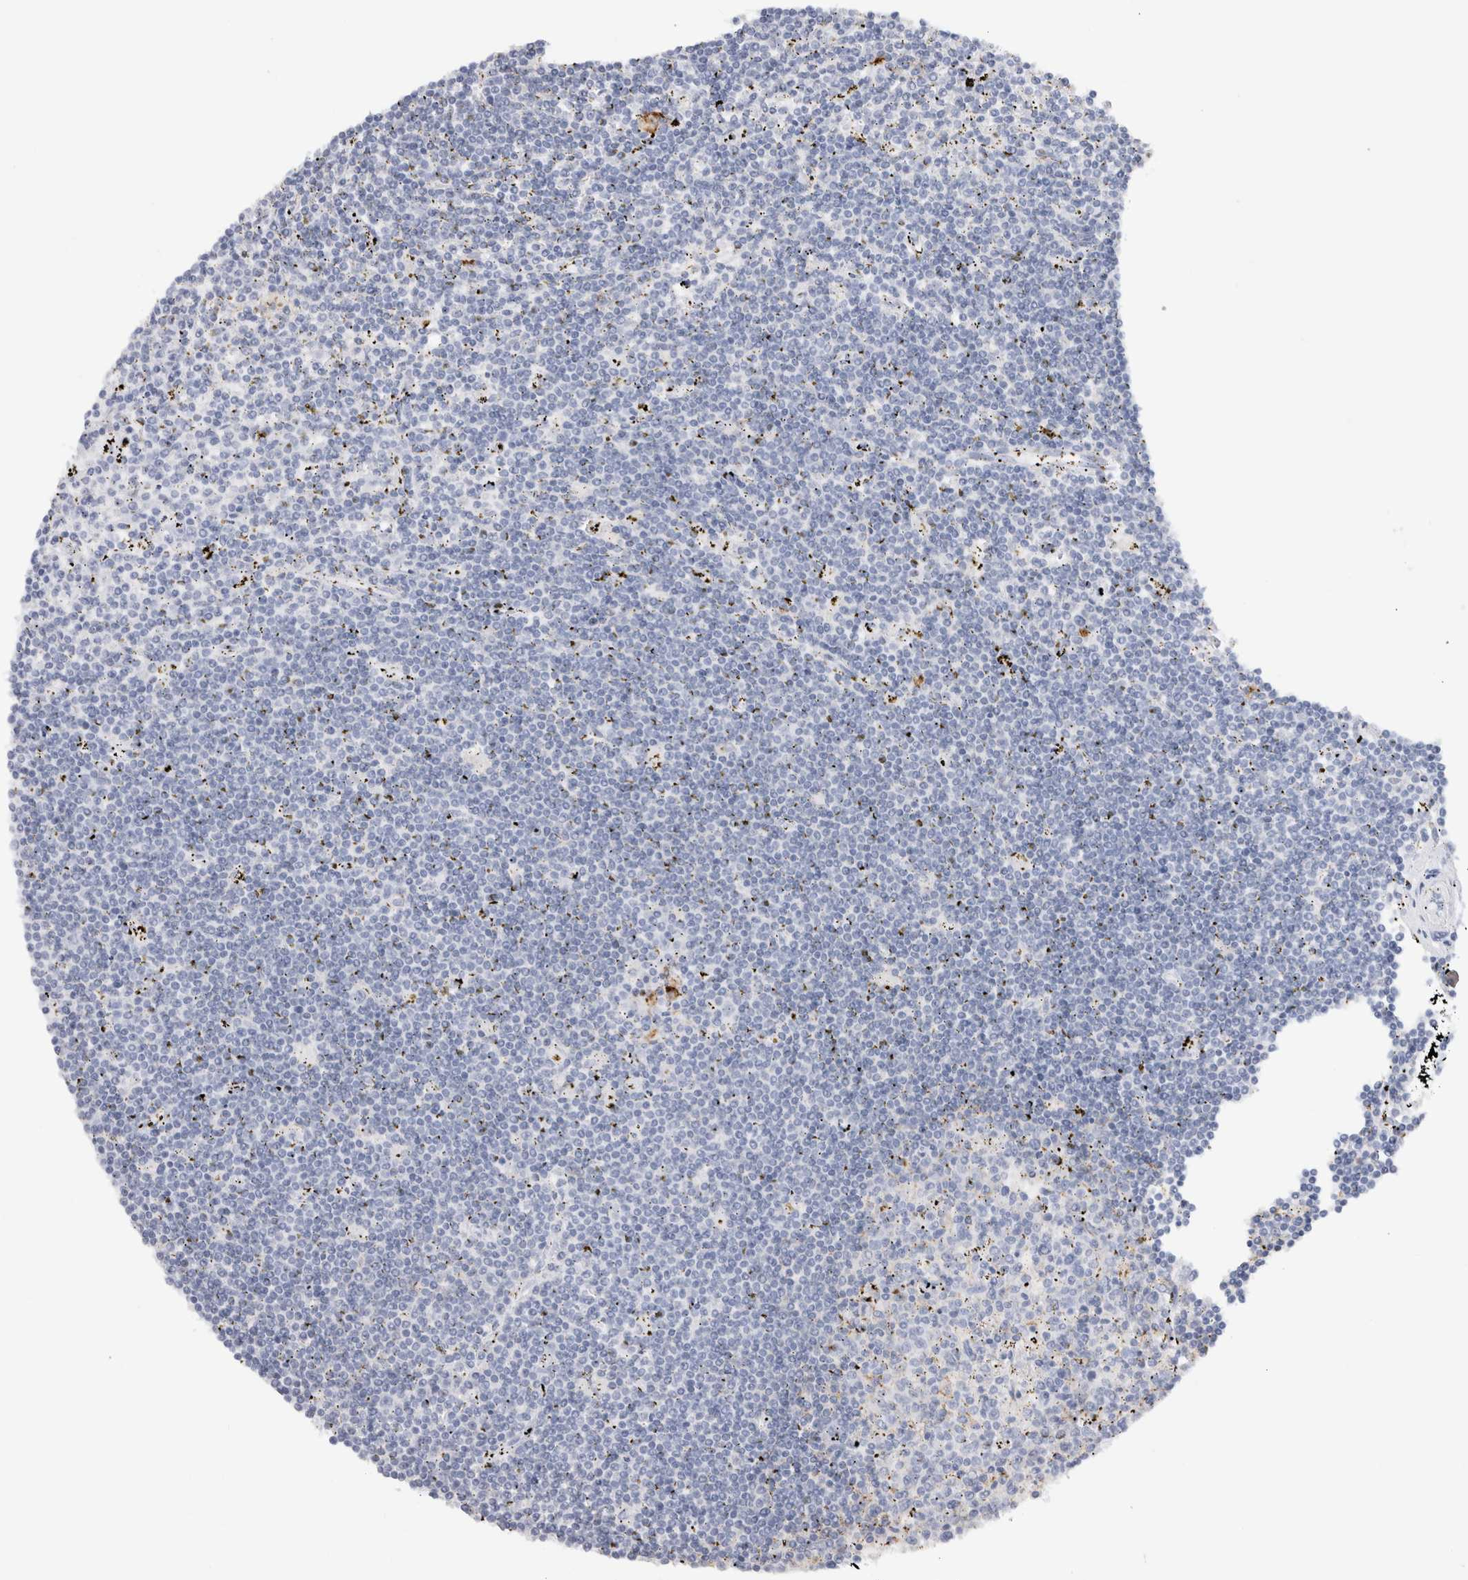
{"staining": {"intensity": "negative", "quantity": "none", "location": "none"}, "tissue": "lymphoma", "cell_type": "Tumor cells", "image_type": "cancer", "snomed": [{"axis": "morphology", "description": "Malignant lymphoma, non-Hodgkin's type, Low grade"}, {"axis": "topography", "description": "Spleen"}], "caption": "Photomicrograph shows no protein staining in tumor cells of low-grade malignant lymphoma, non-Hodgkin's type tissue.", "gene": "LAMP3", "patient": {"sex": "male", "age": 76}}